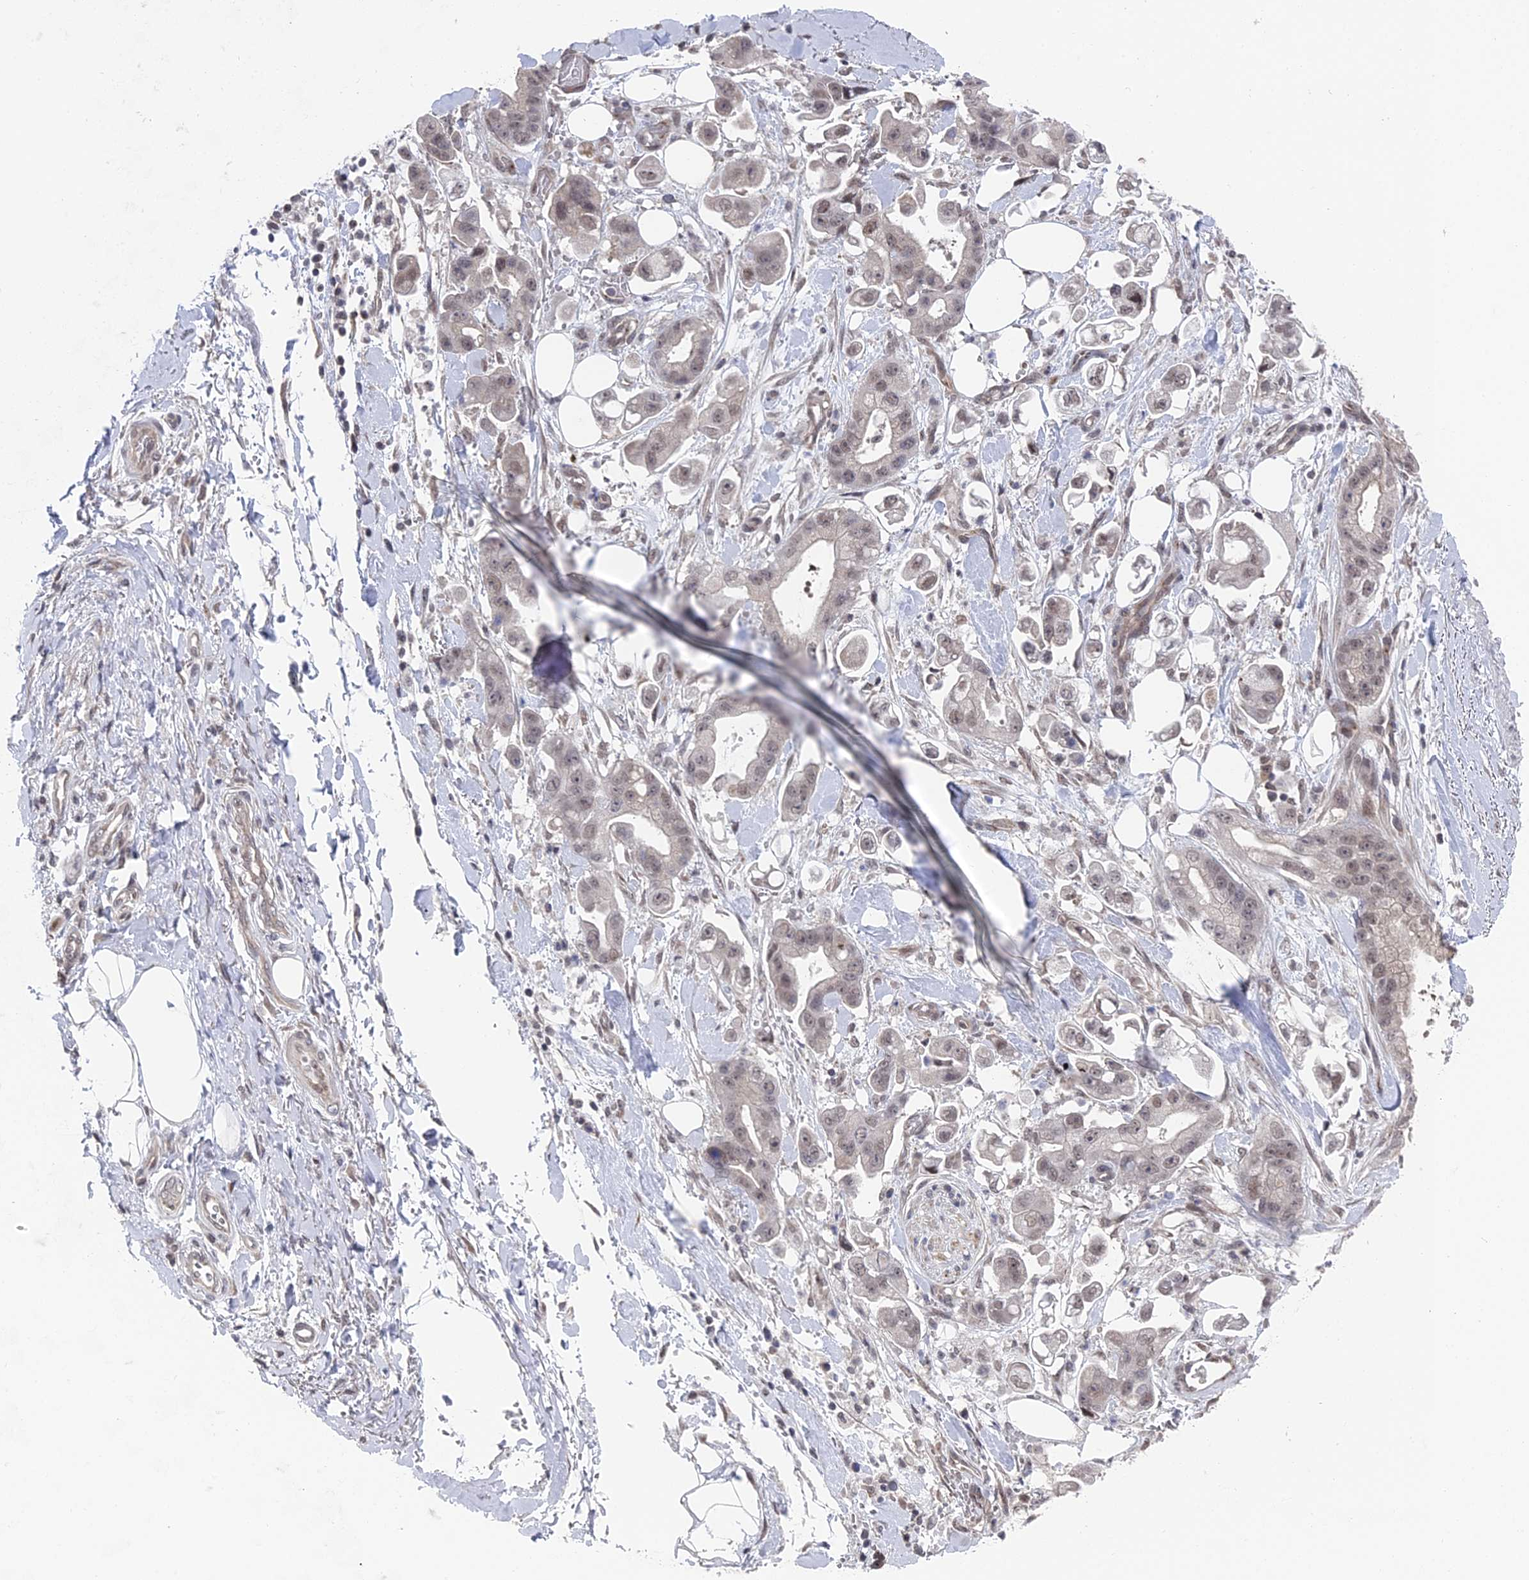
{"staining": {"intensity": "weak", "quantity": "25%-75%", "location": "nuclear"}, "tissue": "stomach cancer", "cell_type": "Tumor cells", "image_type": "cancer", "snomed": [{"axis": "morphology", "description": "Adenocarcinoma, NOS"}, {"axis": "topography", "description": "Stomach"}], "caption": "Stomach cancer (adenocarcinoma) stained with a protein marker reveals weak staining in tumor cells.", "gene": "FHIP2A", "patient": {"sex": "male", "age": 62}}